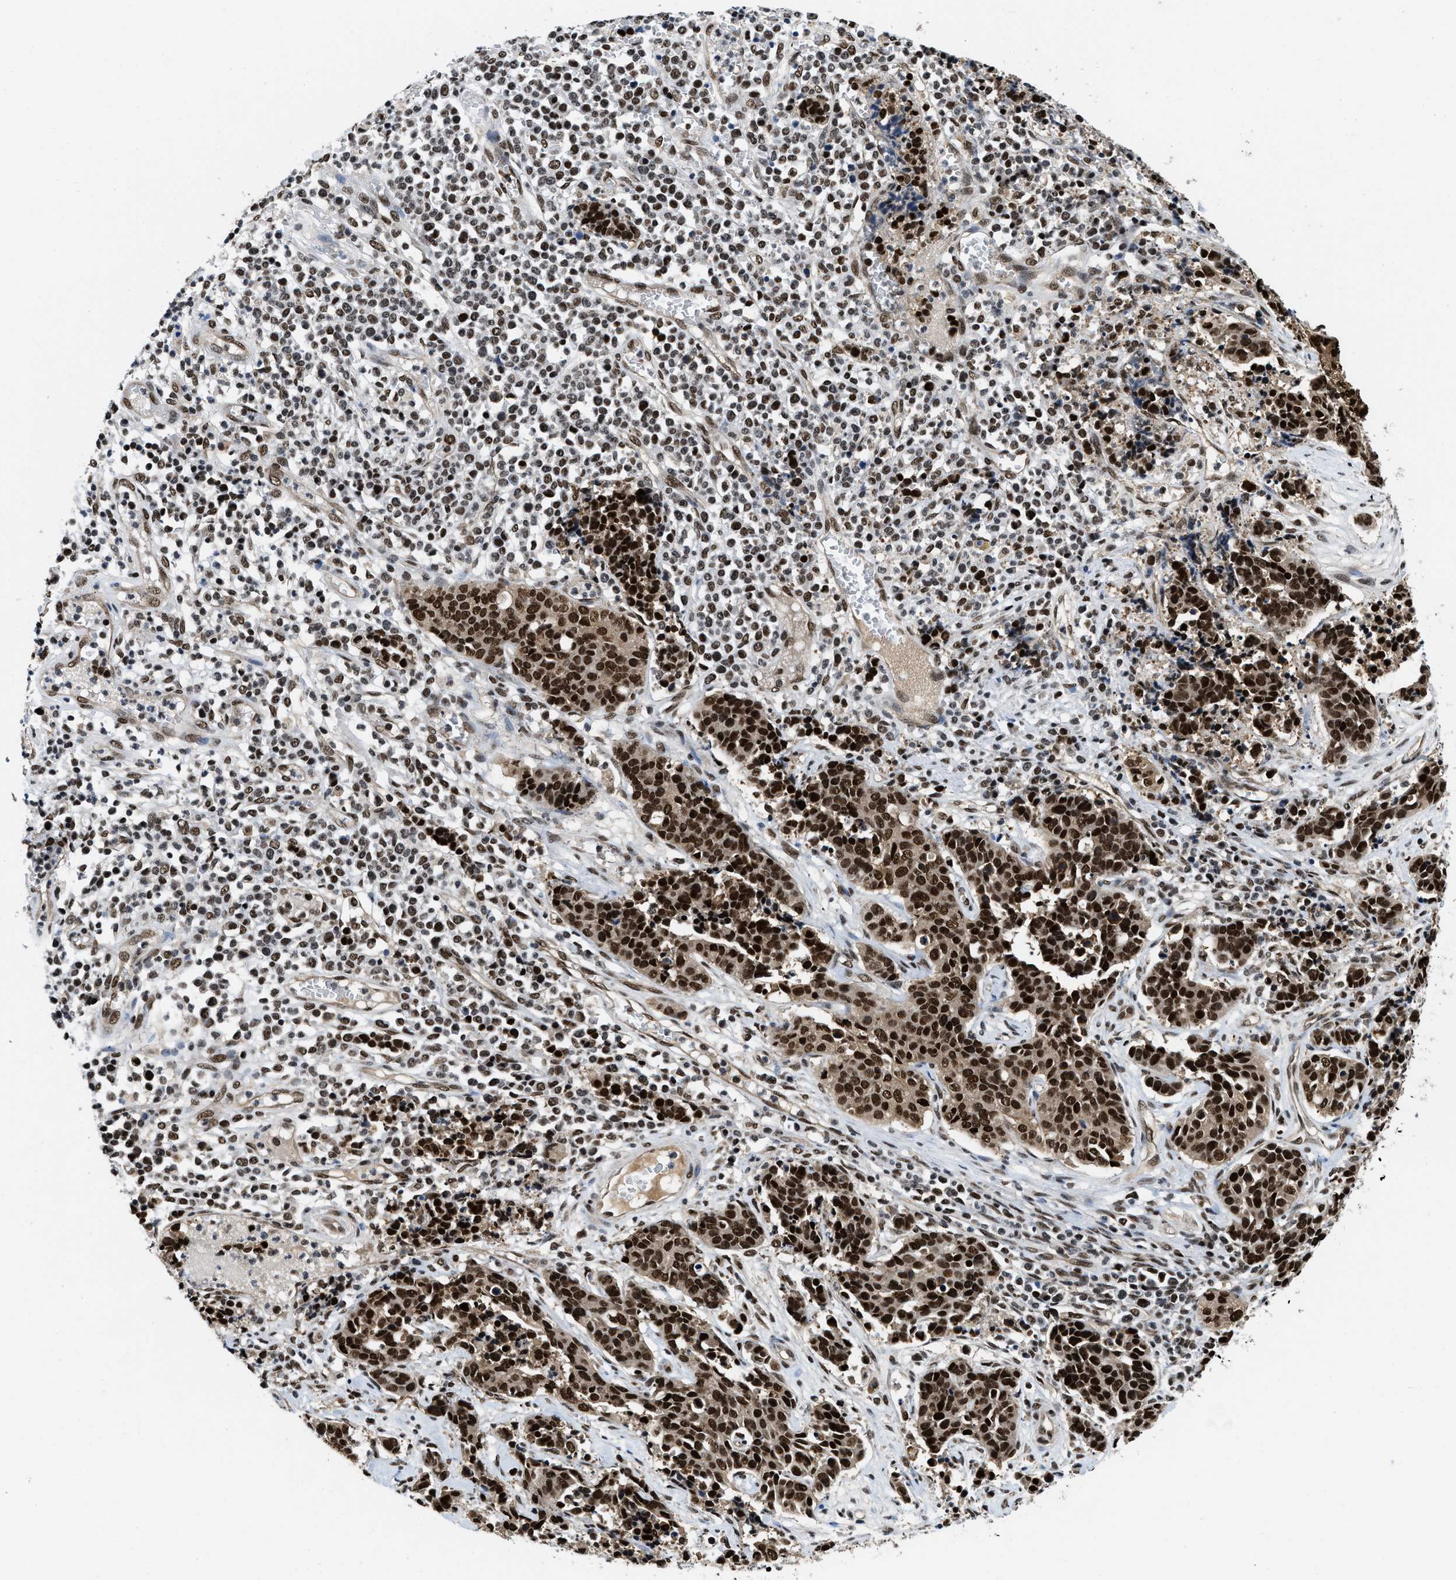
{"staining": {"intensity": "strong", "quantity": ">75%", "location": "nuclear"}, "tissue": "cervical cancer", "cell_type": "Tumor cells", "image_type": "cancer", "snomed": [{"axis": "morphology", "description": "Squamous cell carcinoma, NOS"}, {"axis": "topography", "description": "Cervix"}], "caption": "Human cervical cancer stained for a protein (brown) displays strong nuclear positive positivity in about >75% of tumor cells.", "gene": "SAFB", "patient": {"sex": "female", "age": 35}}